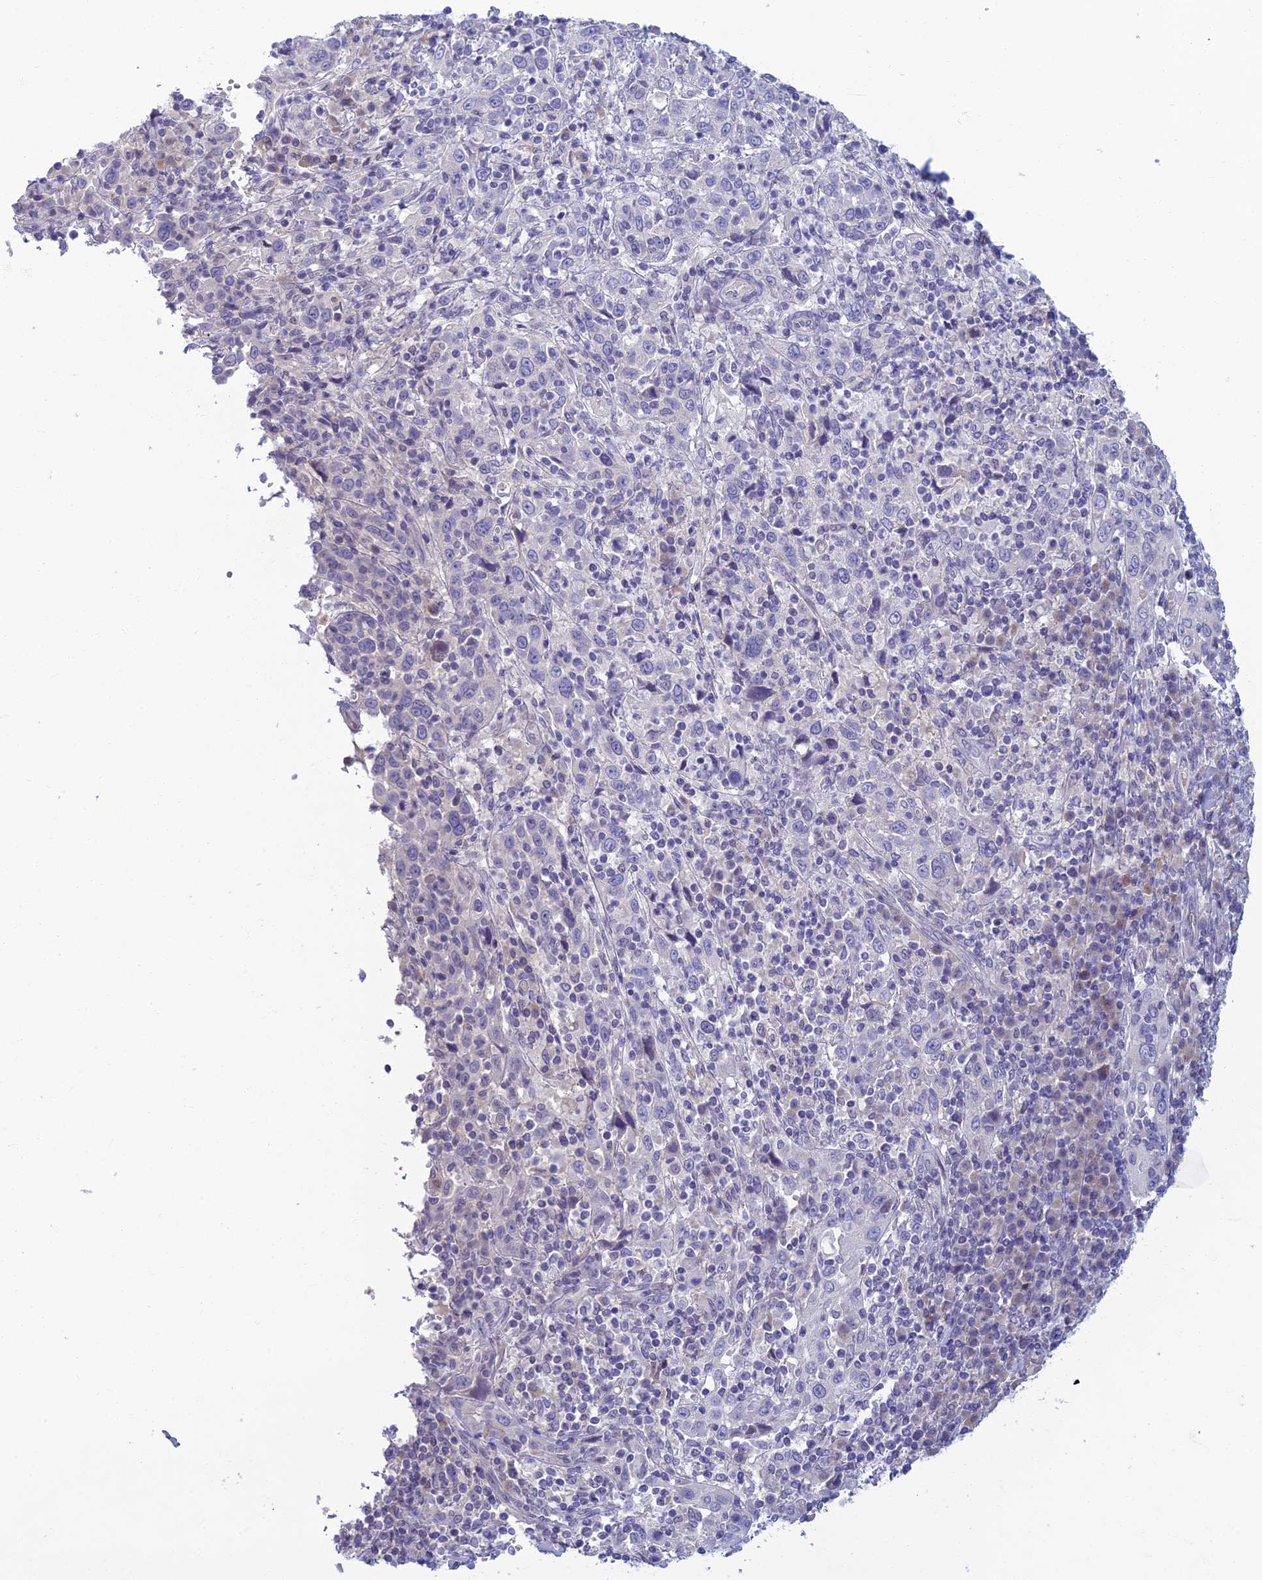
{"staining": {"intensity": "negative", "quantity": "none", "location": "none"}, "tissue": "cervical cancer", "cell_type": "Tumor cells", "image_type": "cancer", "snomed": [{"axis": "morphology", "description": "Squamous cell carcinoma, NOS"}, {"axis": "topography", "description": "Cervix"}], "caption": "DAB (3,3'-diaminobenzidine) immunohistochemical staining of human cervical cancer (squamous cell carcinoma) reveals no significant expression in tumor cells.", "gene": "SLC25A41", "patient": {"sex": "female", "age": 46}}